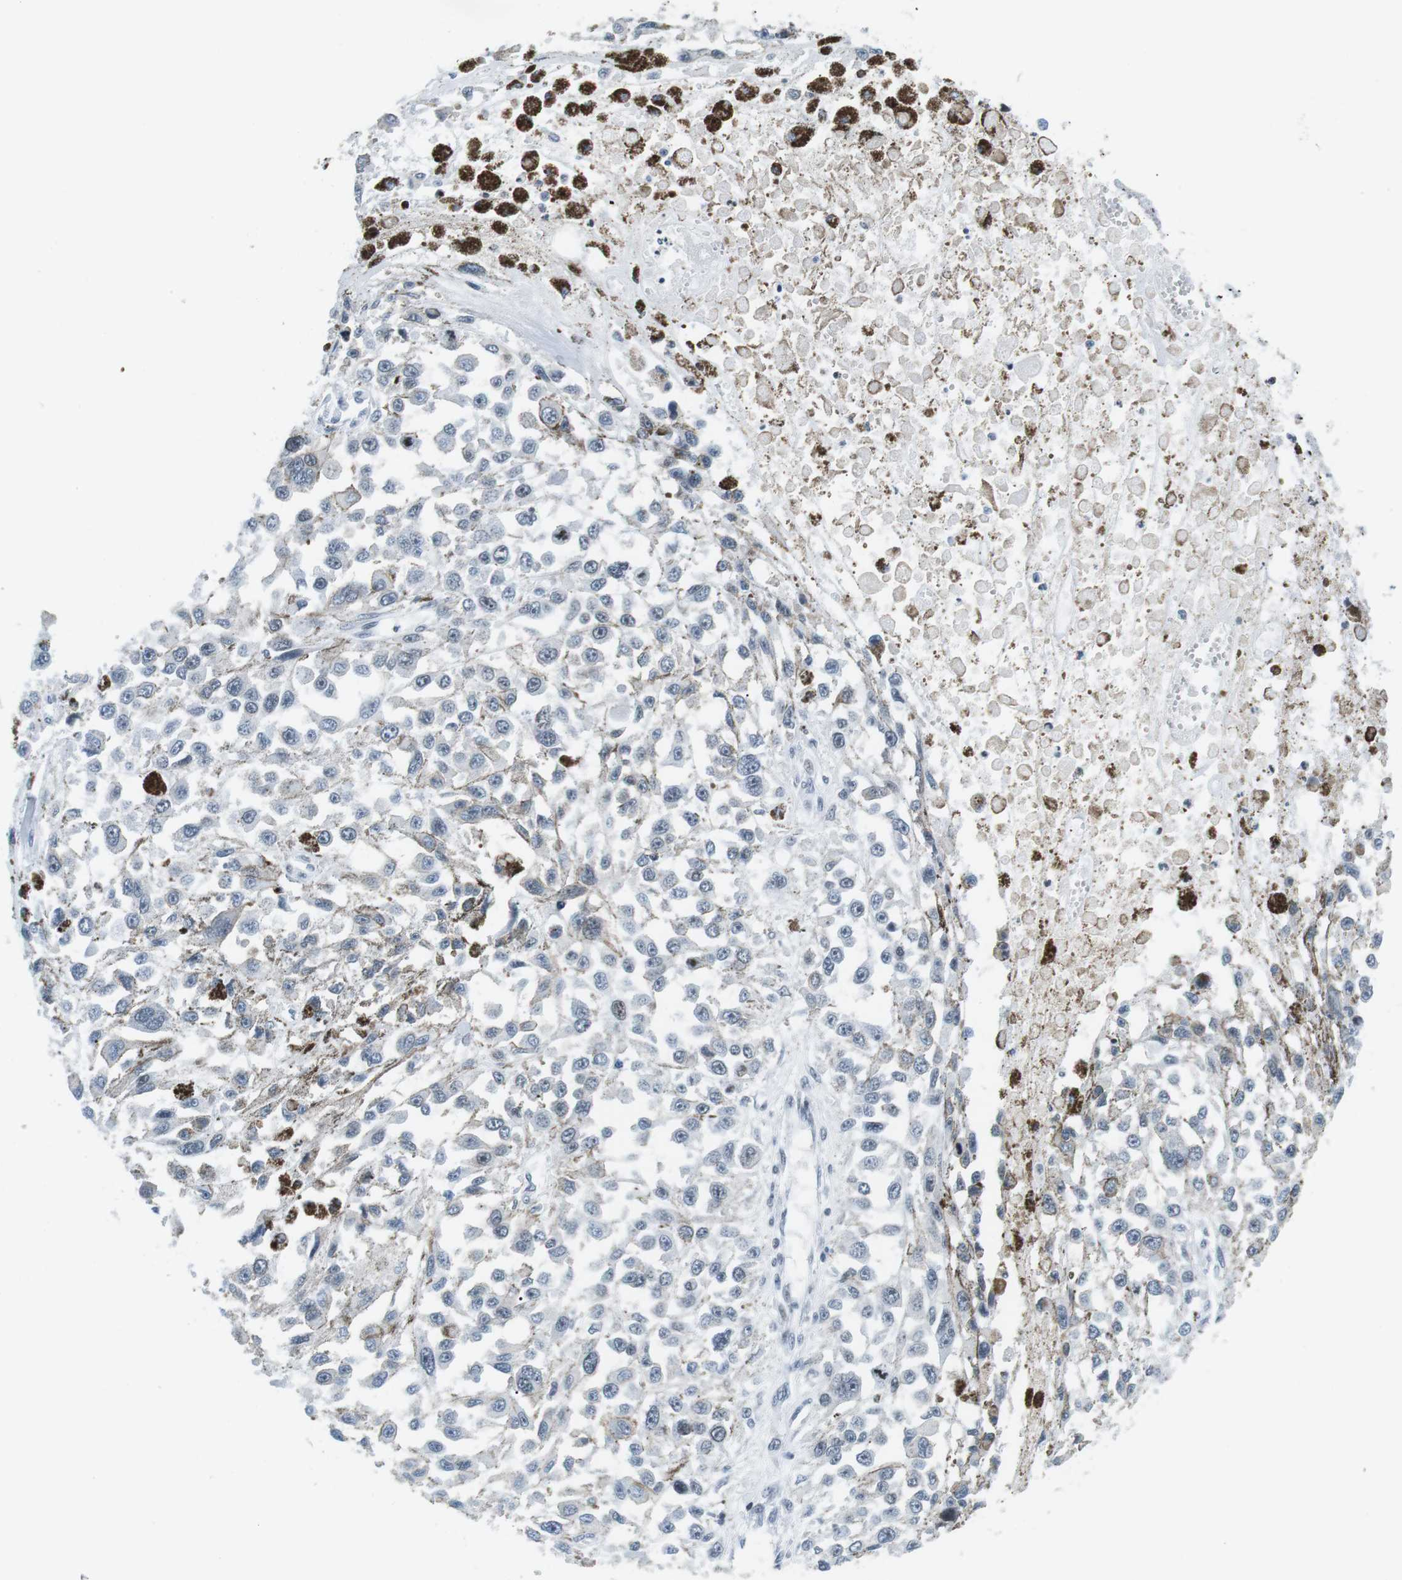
{"staining": {"intensity": "negative", "quantity": "none", "location": "none"}, "tissue": "melanoma", "cell_type": "Tumor cells", "image_type": "cancer", "snomed": [{"axis": "morphology", "description": "Malignant melanoma, Metastatic site"}, {"axis": "topography", "description": "Lymph node"}], "caption": "DAB (3,3'-diaminobenzidine) immunohistochemical staining of human malignant melanoma (metastatic site) shows no significant positivity in tumor cells.", "gene": "E2F2", "patient": {"sex": "male", "age": 59}}